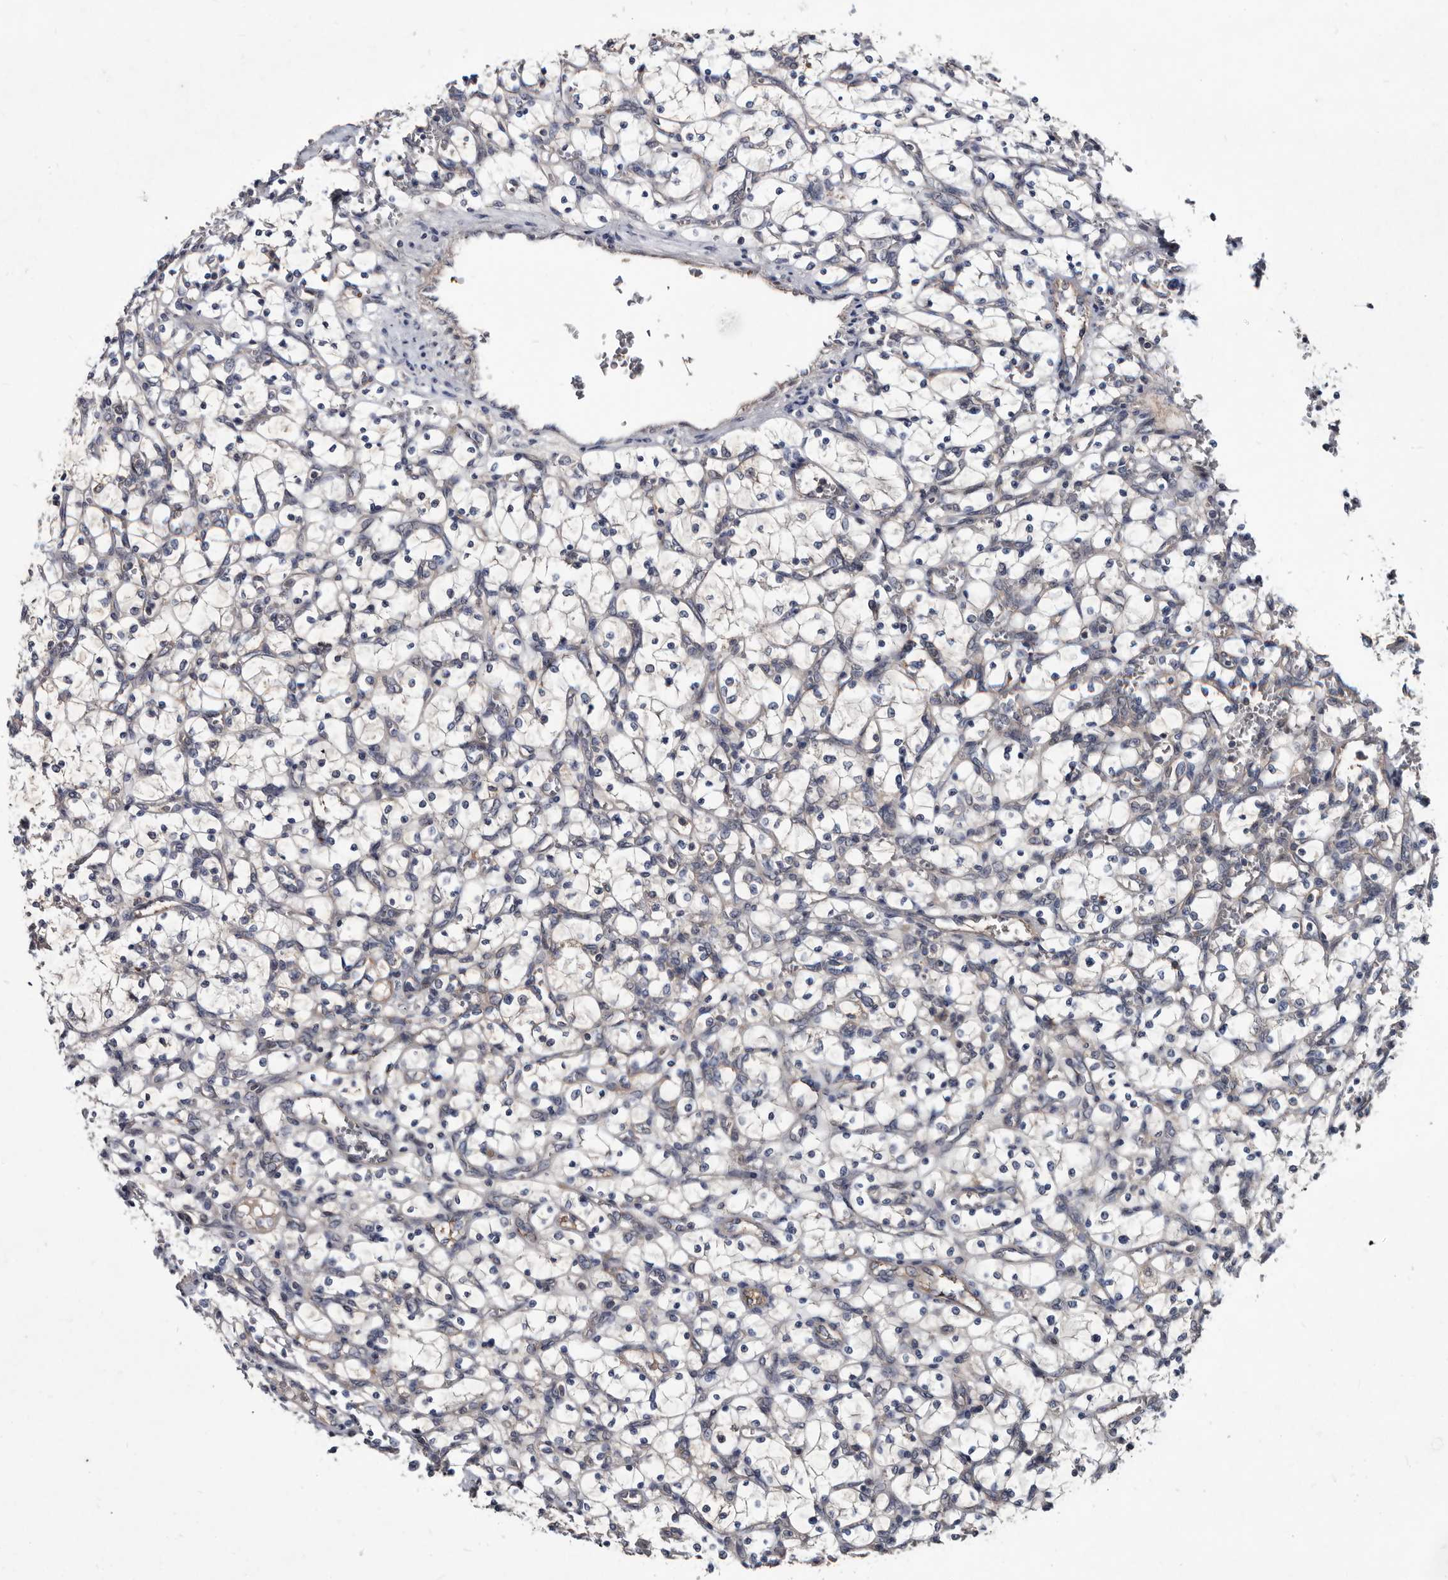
{"staining": {"intensity": "weak", "quantity": "<25%", "location": "cytoplasmic/membranous"}, "tissue": "renal cancer", "cell_type": "Tumor cells", "image_type": "cancer", "snomed": [{"axis": "morphology", "description": "Adenocarcinoma, NOS"}, {"axis": "topography", "description": "Kidney"}], "caption": "Adenocarcinoma (renal) stained for a protein using immunohistochemistry exhibits no expression tumor cells.", "gene": "ABCF2", "patient": {"sex": "female", "age": 69}}